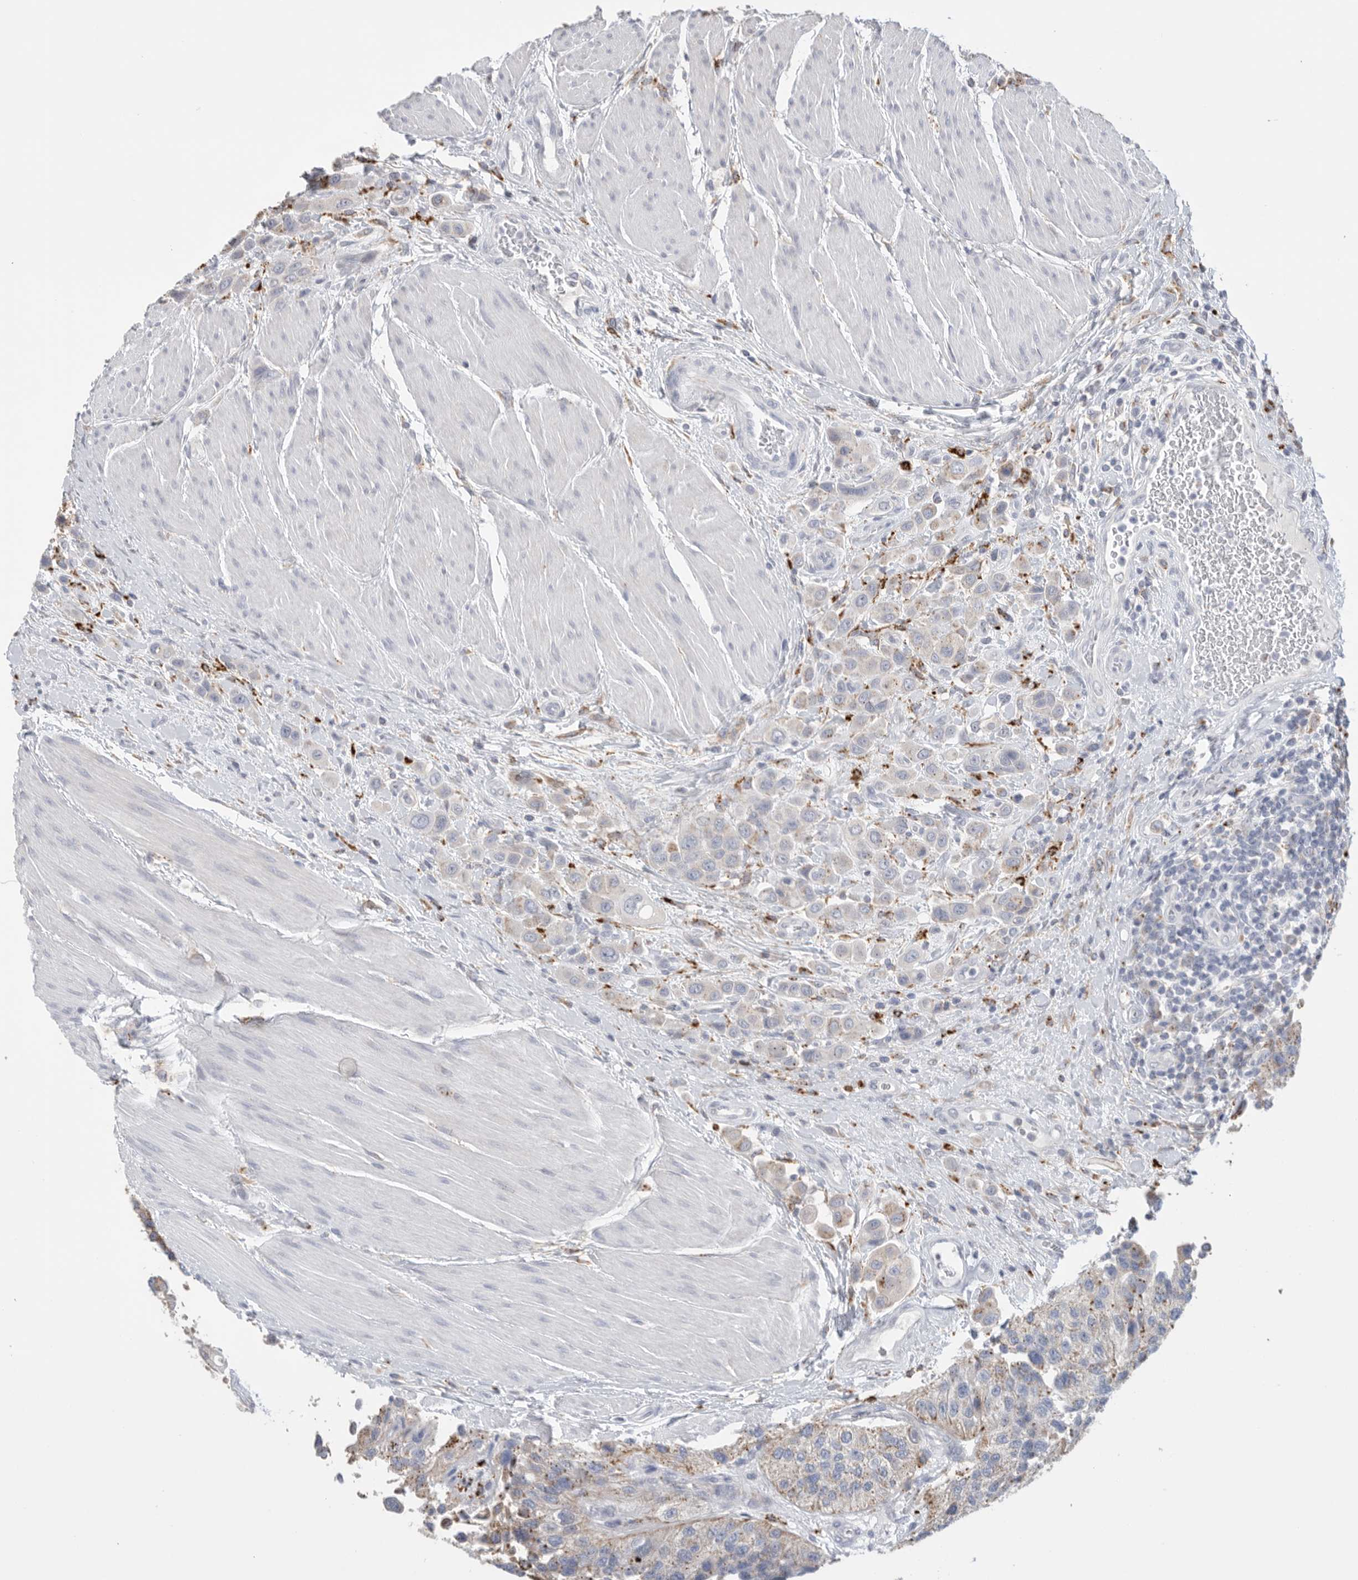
{"staining": {"intensity": "moderate", "quantity": "25%-75%", "location": "cytoplasmic/membranous"}, "tissue": "urothelial cancer", "cell_type": "Tumor cells", "image_type": "cancer", "snomed": [{"axis": "morphology", "description": "Urothelial carcinoma, High grade"}, {"axis": "topography", "description": "Urinary bladder"}], "caption": "A brown stain labels moderate cytoplasmic/membranous positivity of a protein in high-grade urothelial carcinoma tumor cells.", "gene": "GGH", "patient": {"sex": "male", "age": 50}}